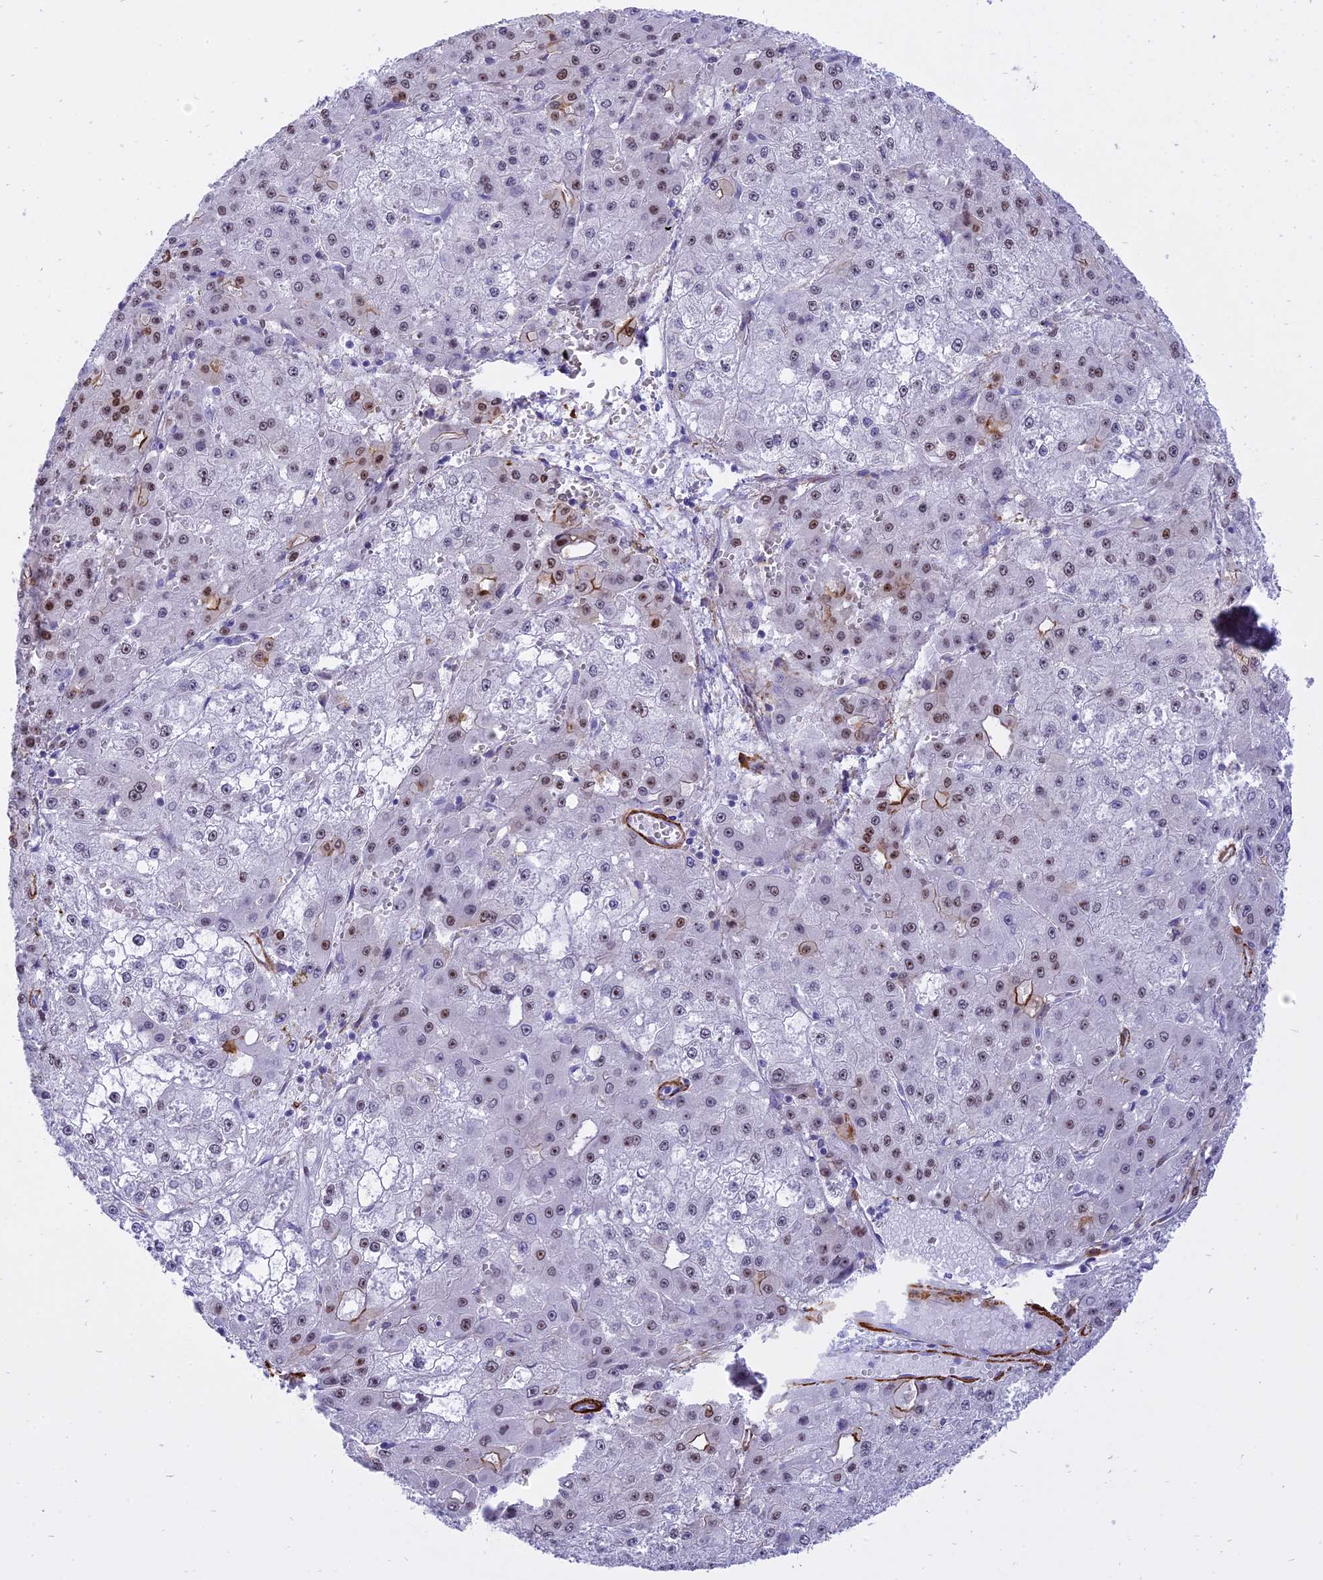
{"staining": {"intensity": "strong", "quantity": "<25%", "location": "nuclear"}, "tissue": "liver cancer", "cell_type": "Tumor cells", "image_type": "cancer", "snomed": [{"axis": "morphology", "description": "Carcinoma, Hepatocellular, NOS"}, {"axis": "topography", "description": "Liver"}], "caption": "Strong nuclear staining is present in about <25% of tumor cells in hepatocellular carcinoma (liver). Immunohistochemistry stains the protein in brown and the nuclei are stained blue.", "gene": "CENPV", "patient": {"sex": "male", "age": 47}}